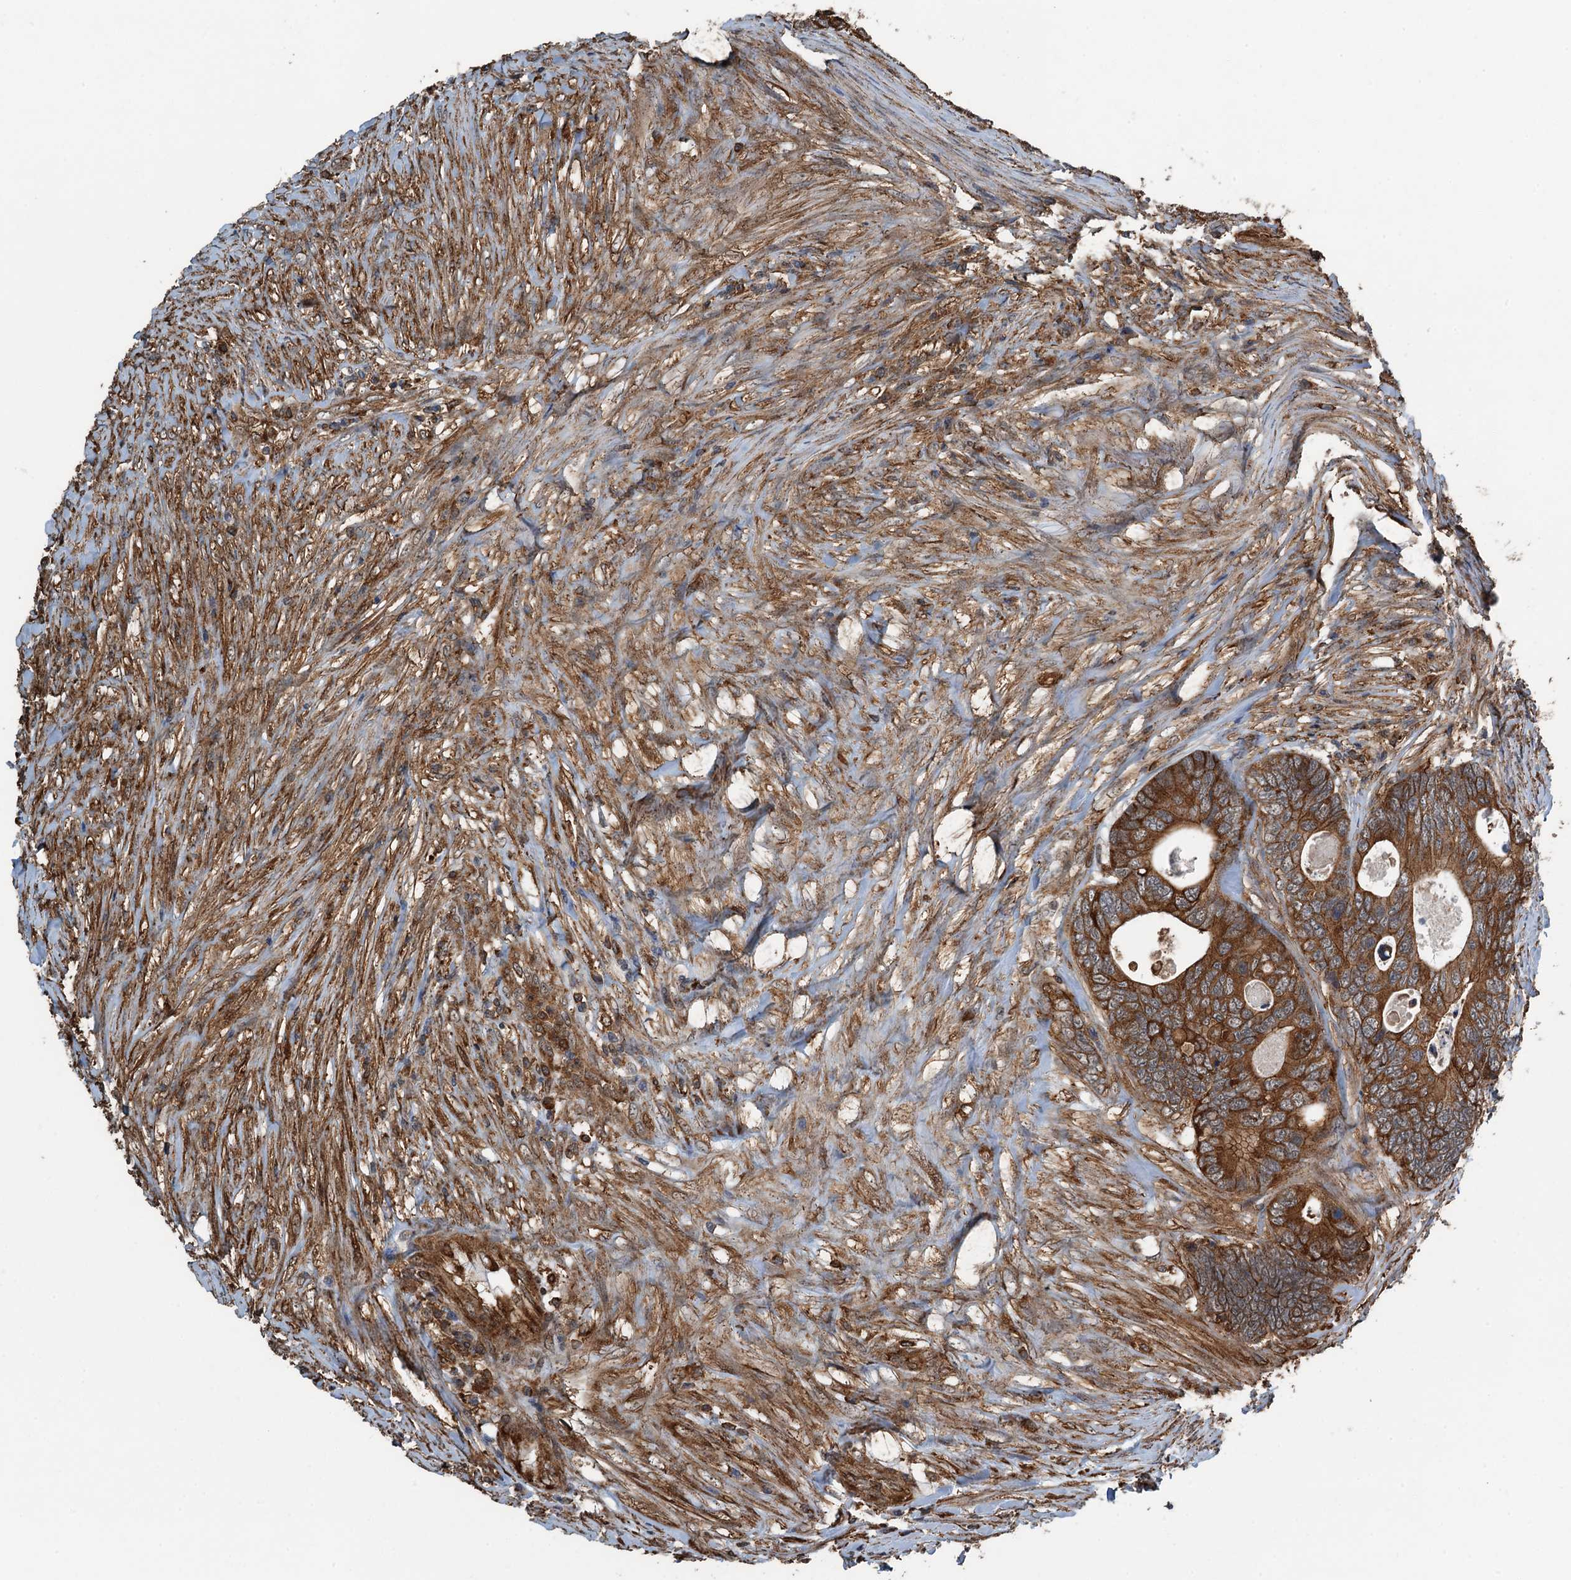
{"staining": {"intensity": "strong", "quantity": ">75%", "location": "cytoplasmic/membranous"}, "tissue": "colorectal cancer", "cell_type": "Tumor cells", "image_type": "cancer", "snomed": [{"axis": "morphology", "description": "Adenocarcinoma, NOS"}, {"axis": "topography", "description": "Colon"}], "caption": "High-magnification brightfield microscopy of adenocarcinoma (colorectal) stained with DAB (3,3'-diaminobenzidine) (brown) and counterstained with hematoxylin (blue). tumor cells exhibit strong cytoplasmic/membranous expression is identified in about>75% of cells. The protein of interest is shown in brown color, while the nuclei are stained blue.", "gene": "WHAMM", "patient": {"sex": "female", "age": 67}}